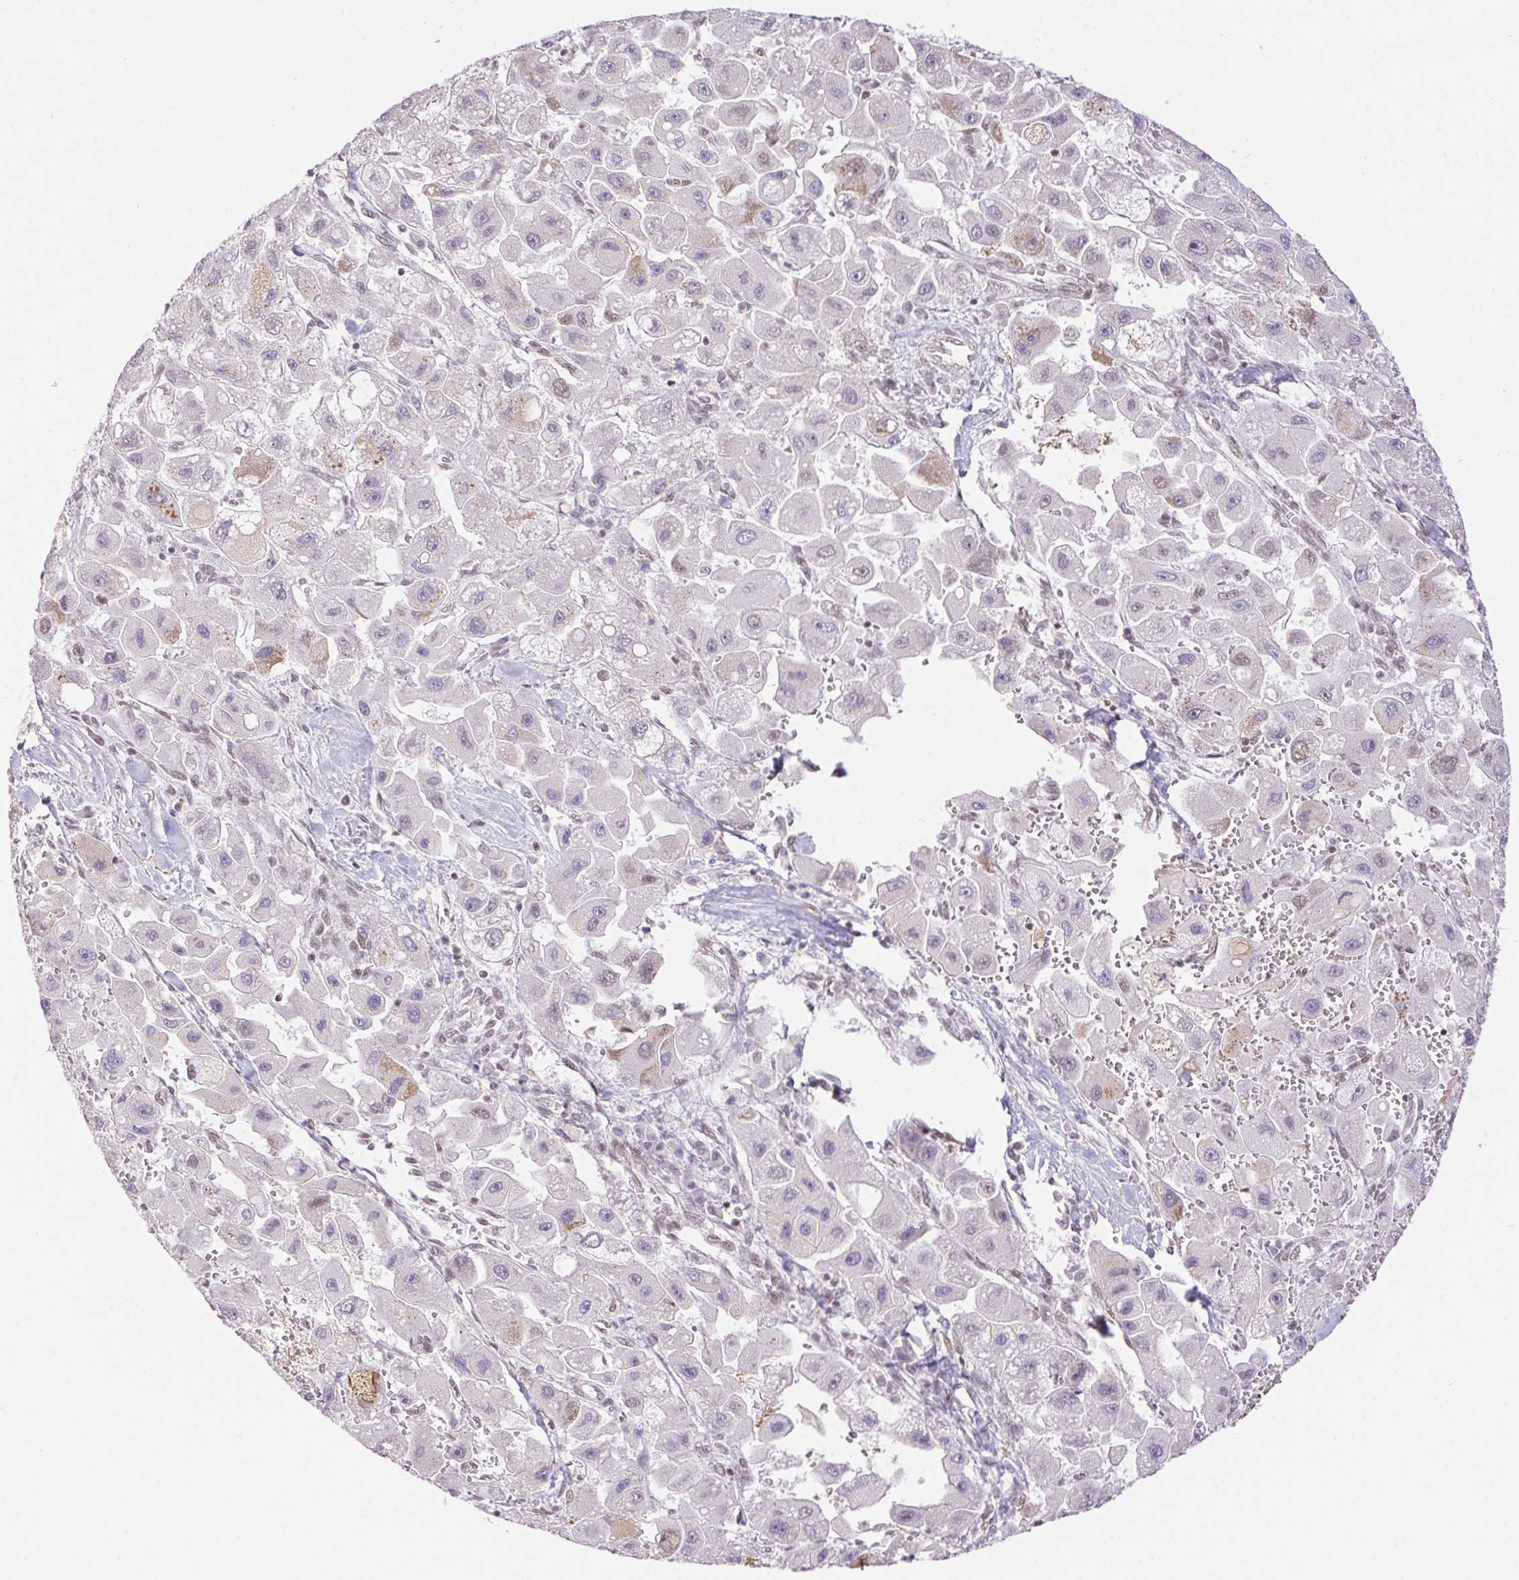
{"staining": {"intensity": "negative", "quantity": "none", "location": "none"}, "tissue": "liver cancer", "cell_type": "Tumor cells", "image_type": "cancer", "snomed": [{"axis": "morphology", "description": "Carcinoma, Hepatocellular, NOS"}, {"axis": "topography", "description": "Liver"}], "caption": "The histopathology image reveals no staining of tumor cells in hepatocellular carcinoma (liver).", "gene": "DDX17", "patient": {"sex": "male", "age": 24}}